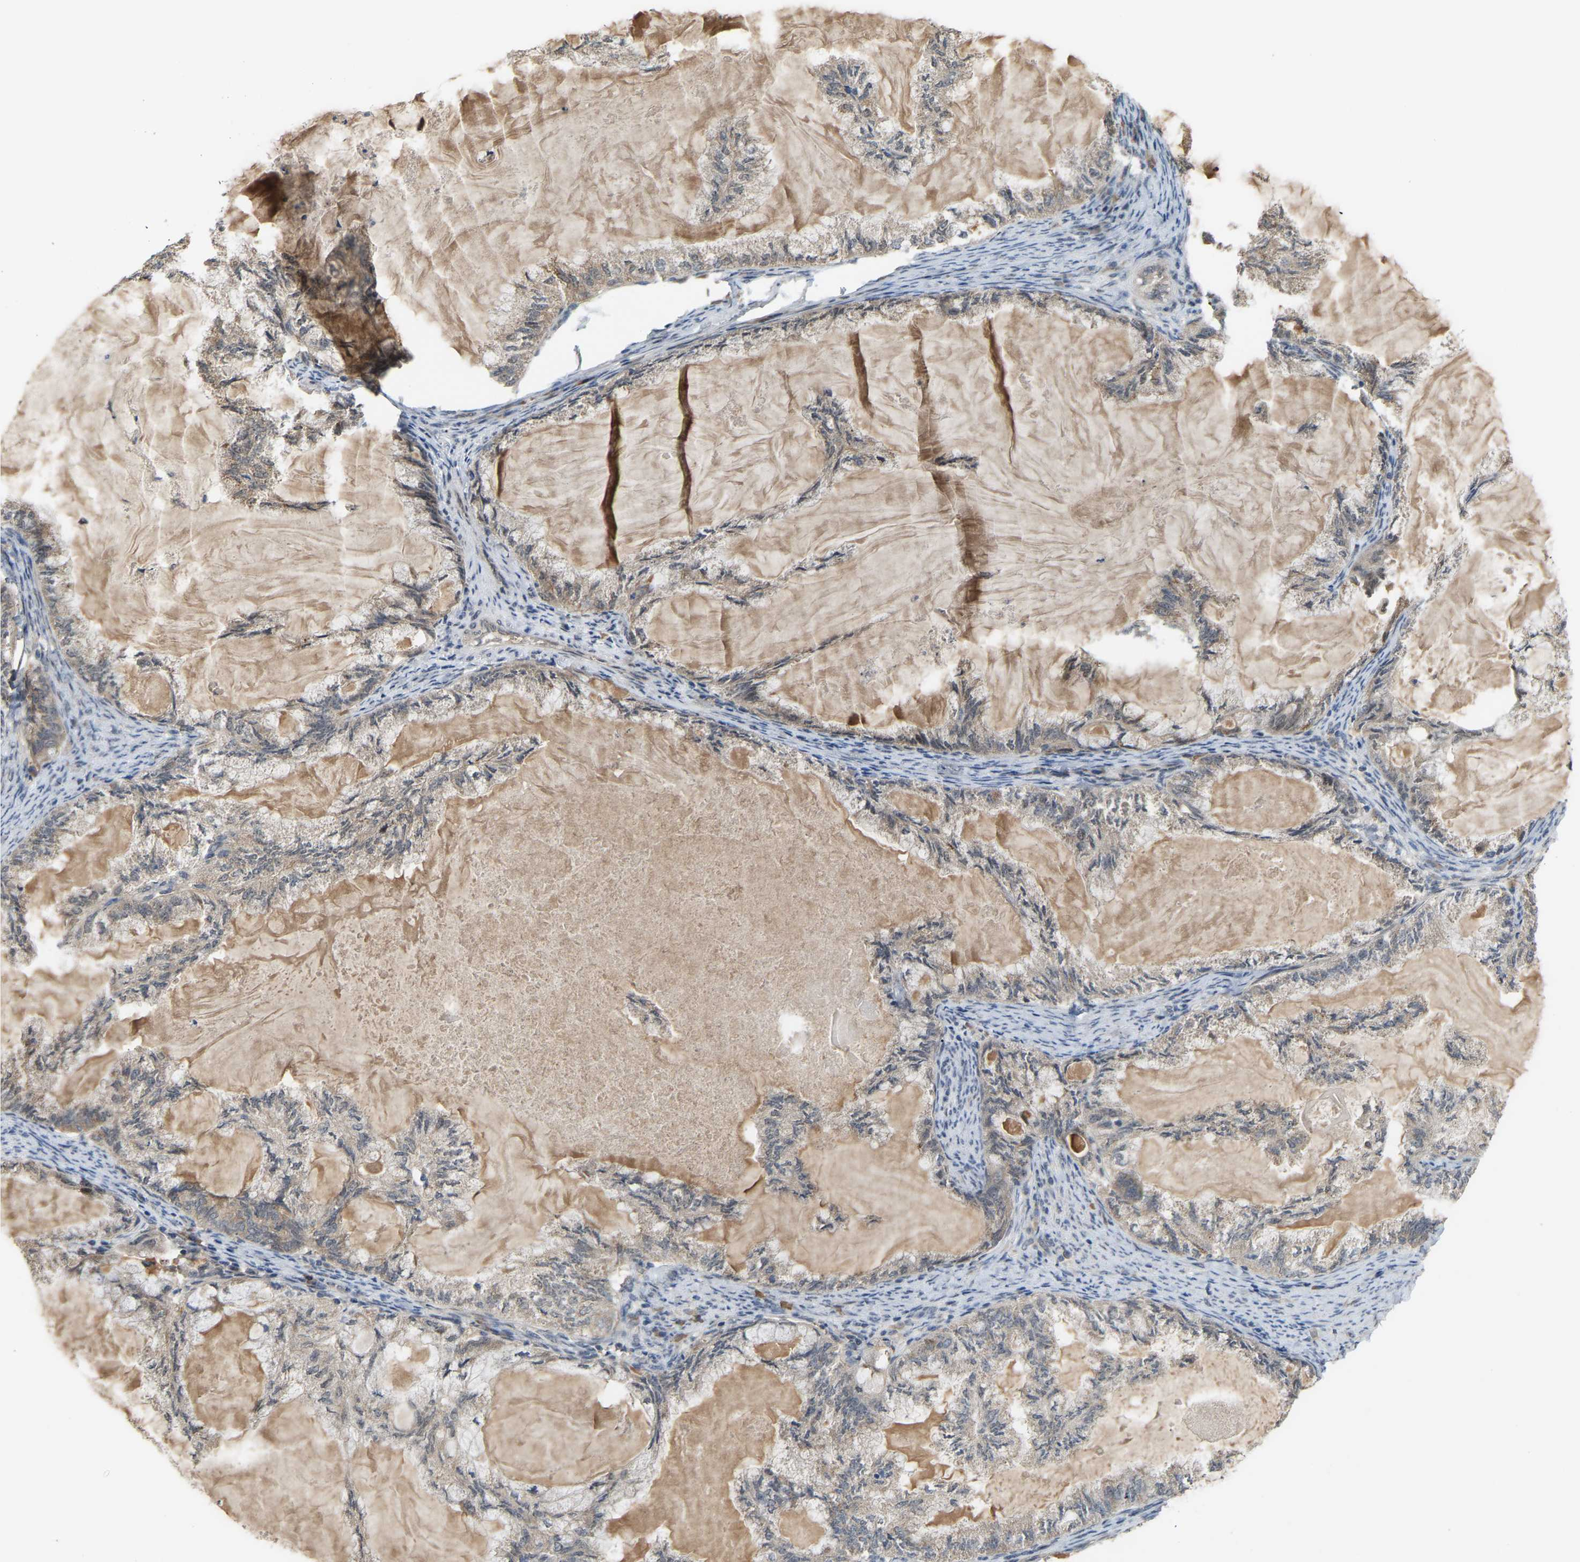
{"staining": {"intensity": "negative", "quantity": "none", "location": "none"}, "tissue": "endometrial cancer", "cell_type": "Tumor cells", "image_type": "cancer", "snomed": [{"axis": "morphology", "description": "Adenocarcinoma, NOS"}, {"axis": "topography", "description": "Endometrium"}], "caption": "DAB (3,3'-diaminobenzidine) immunohistochemical staining of adenocarcinoma (endometrial) displays no significant expression in tumor cells.", "gene": "CROT", "patient": {"sex": "female", "age": 86}}